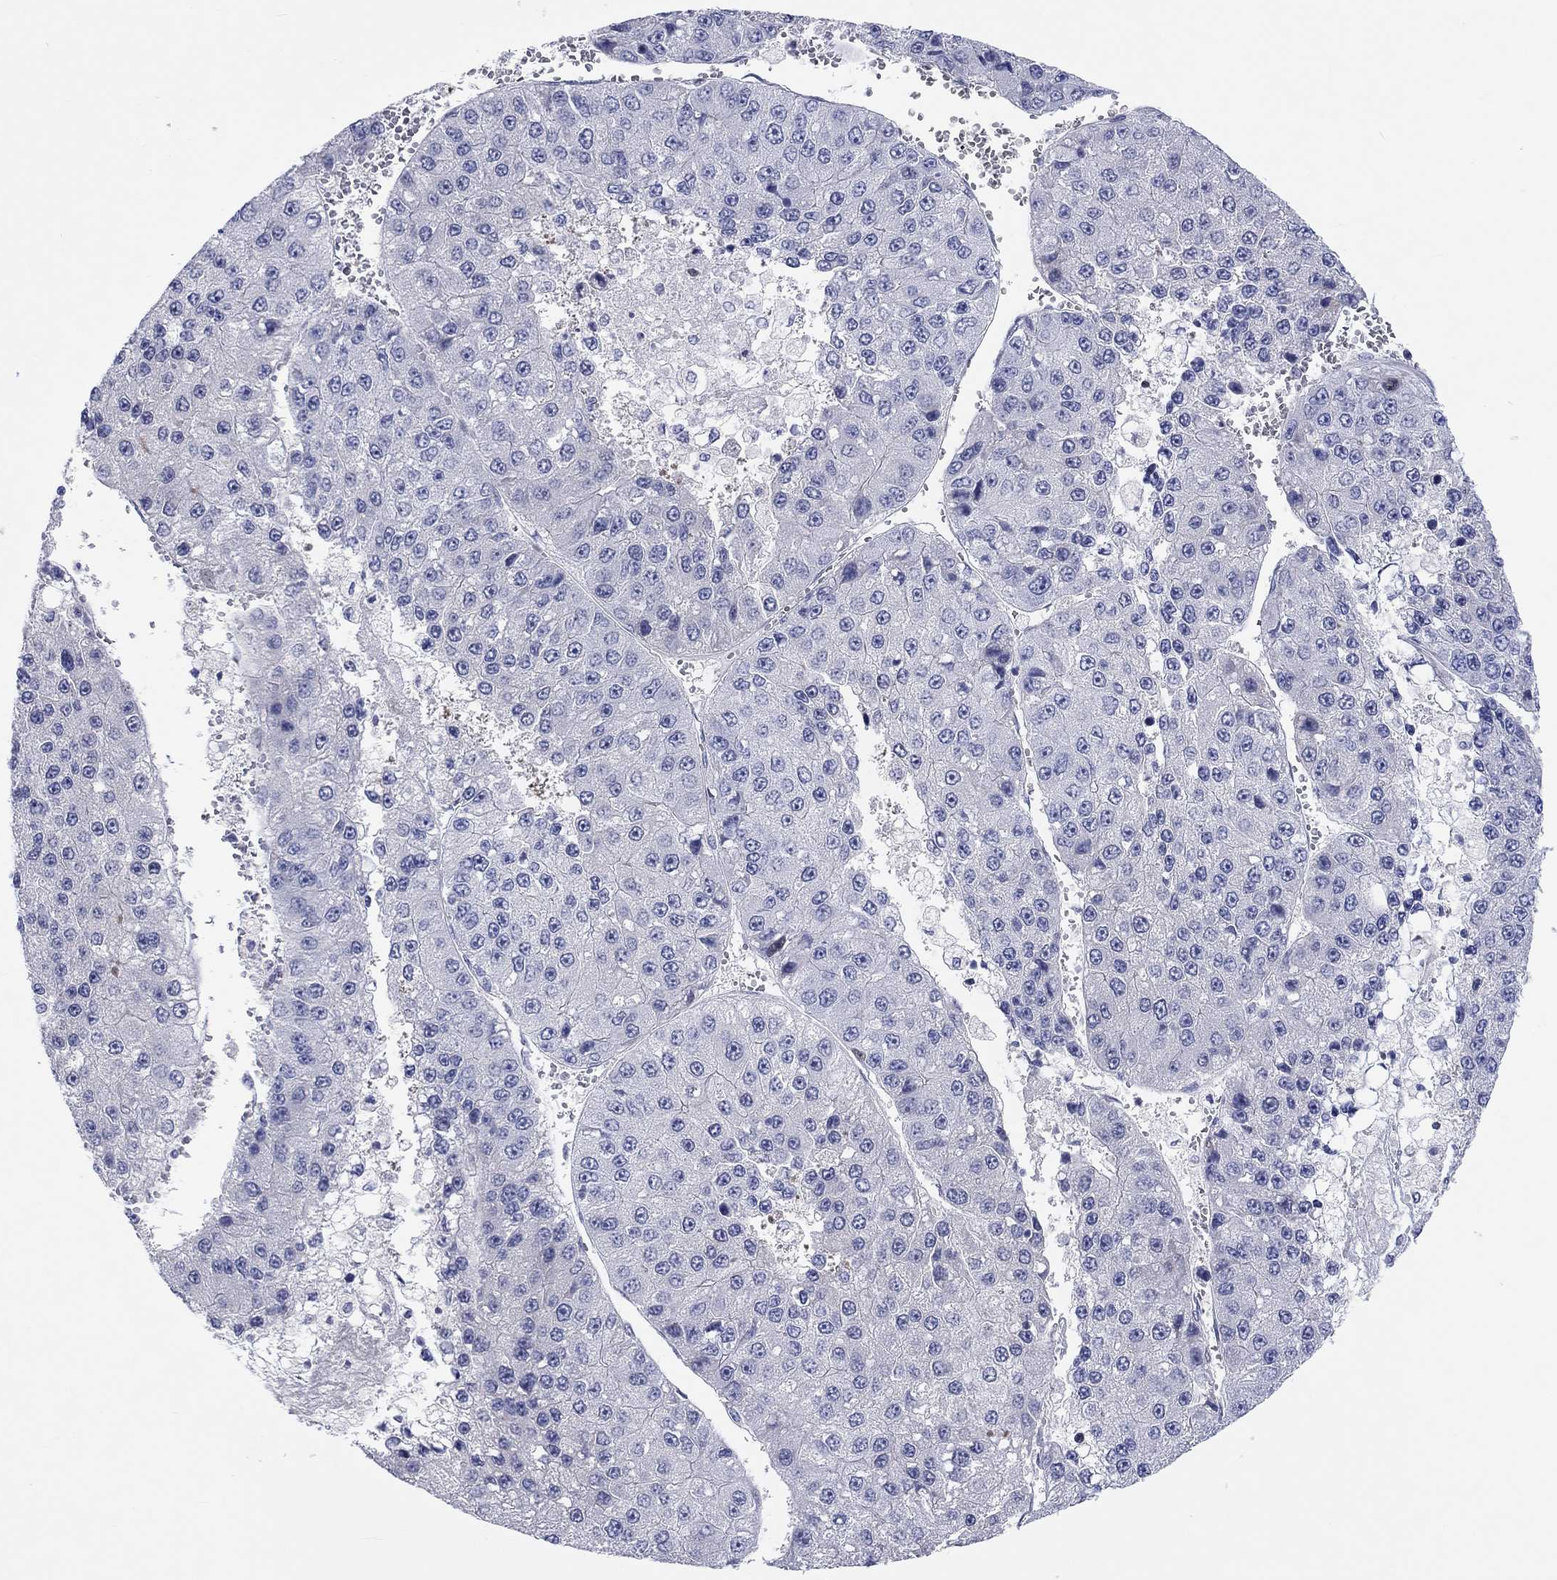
{"staining": {"intensity": "negative", "quantity": "none", "location": "none"}, "tissue": "liver cancer", "cell_type": "Tumor cells", "image_type": "cancer", "snomed": [{"axis": "morphology", "description": "Carcinoma, Hepatocellular, NOS"}, {"axis": "topography", "description": "Liver"}], "caption": "Liver cancer (hepatocellular carcinoma) stained for a protein using immunohistochemistry exhibits no staining tumor cells.", "gene": "ARHGAP36", "patient": {"sex": "female", "age": 73}}